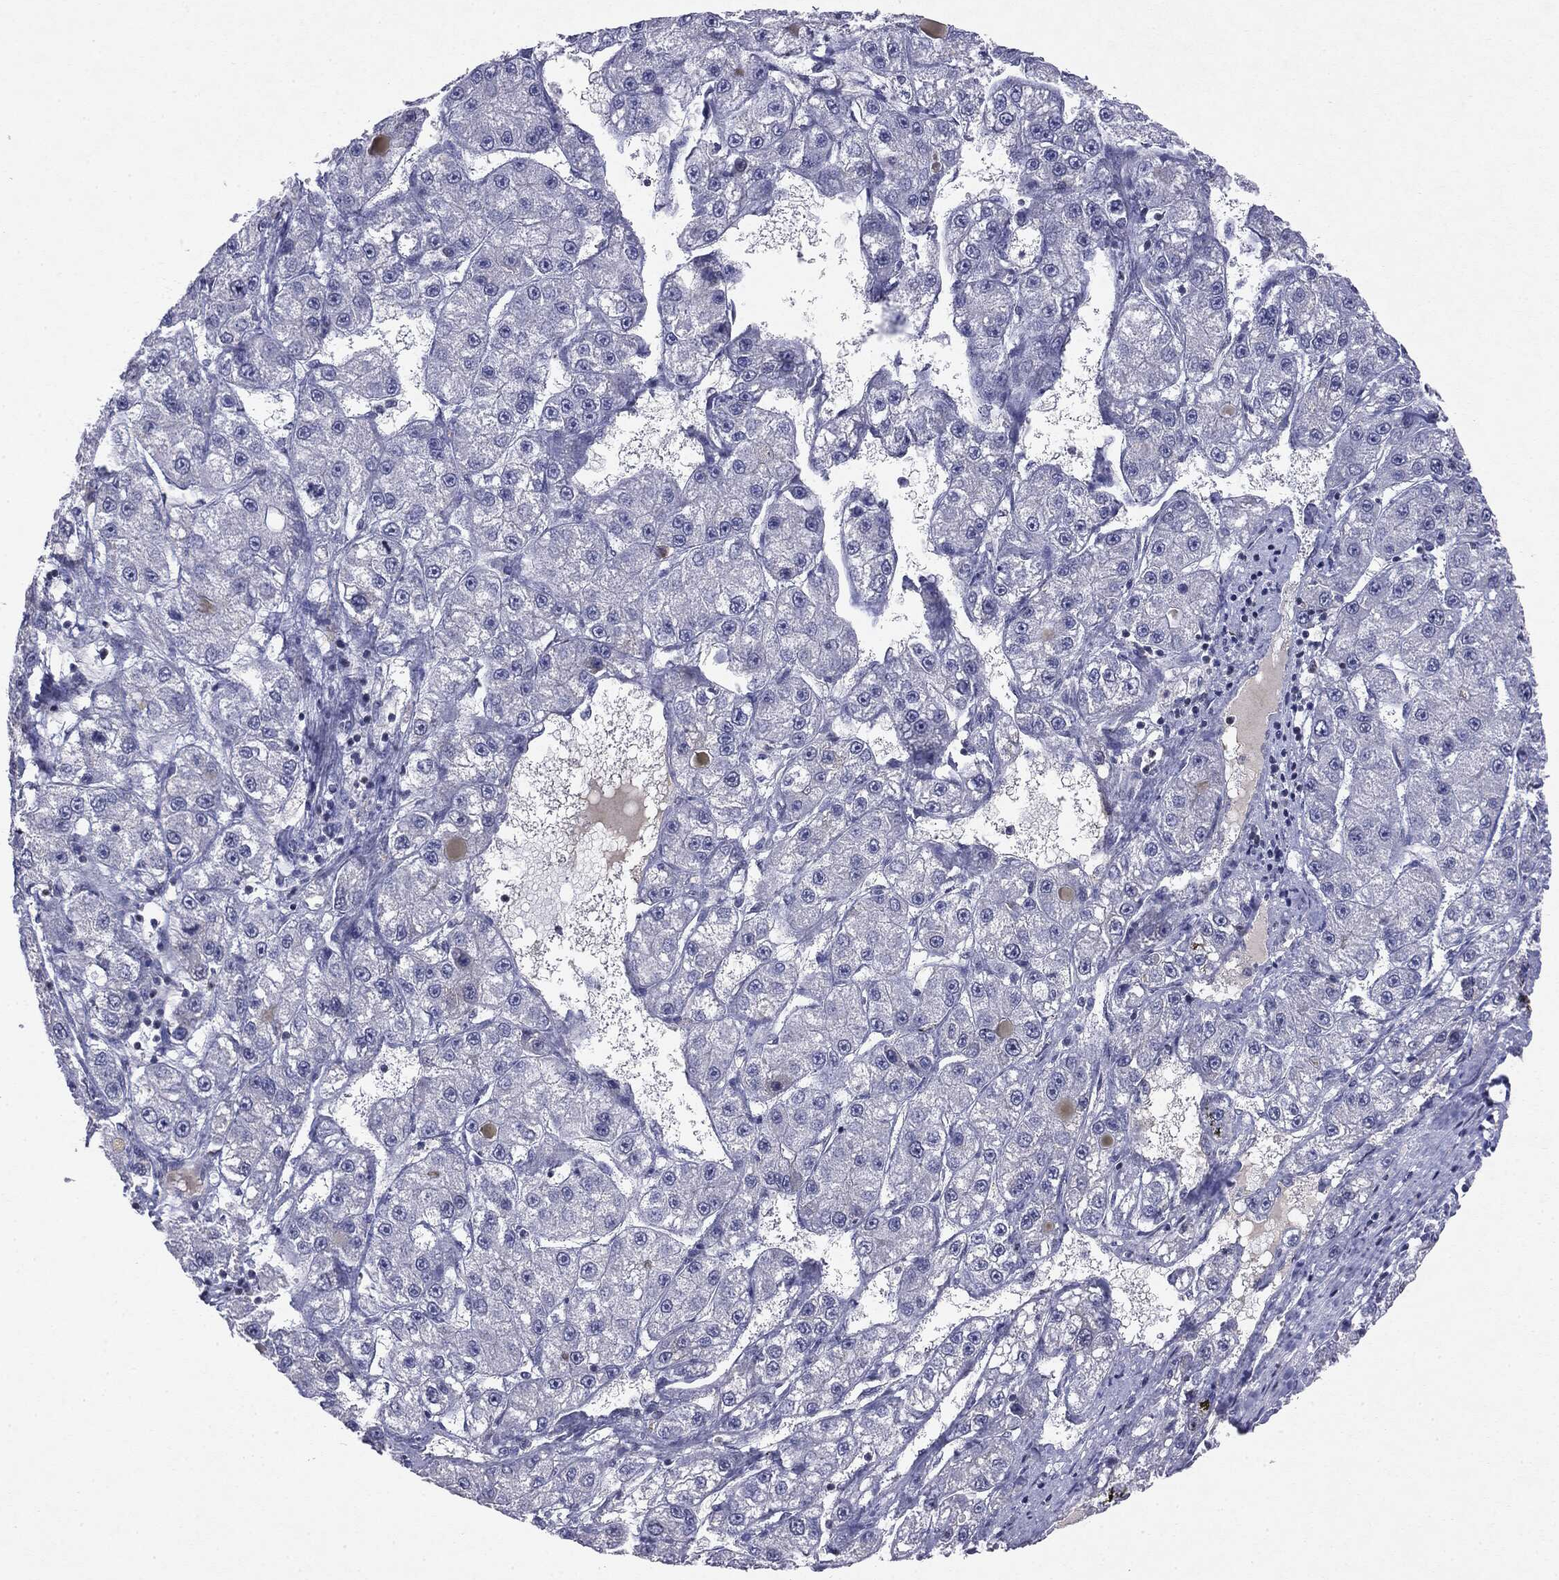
{"staining": {"intensity": "negative", "quantity": "none", "location": "none"}, "tissue": "liver cancer", "cell_type": "Tumor cells", "image_type": "cancer", "snomed": [{"axis": "morphology", "description": "Carcinoma, Hepatocellular, NOS"}, {"axis": "topography", "description": "Liver"}], "caption": "IHC photomicrograph of neoplastic tissue: hepatocellular carcinoma (liver) stained with DAB (3,3'-diaminobenzidine) shows no significant protein staining in tumor cells.", "gene": "KIF2C", "patient": {"sex": "female", "age": 65}}